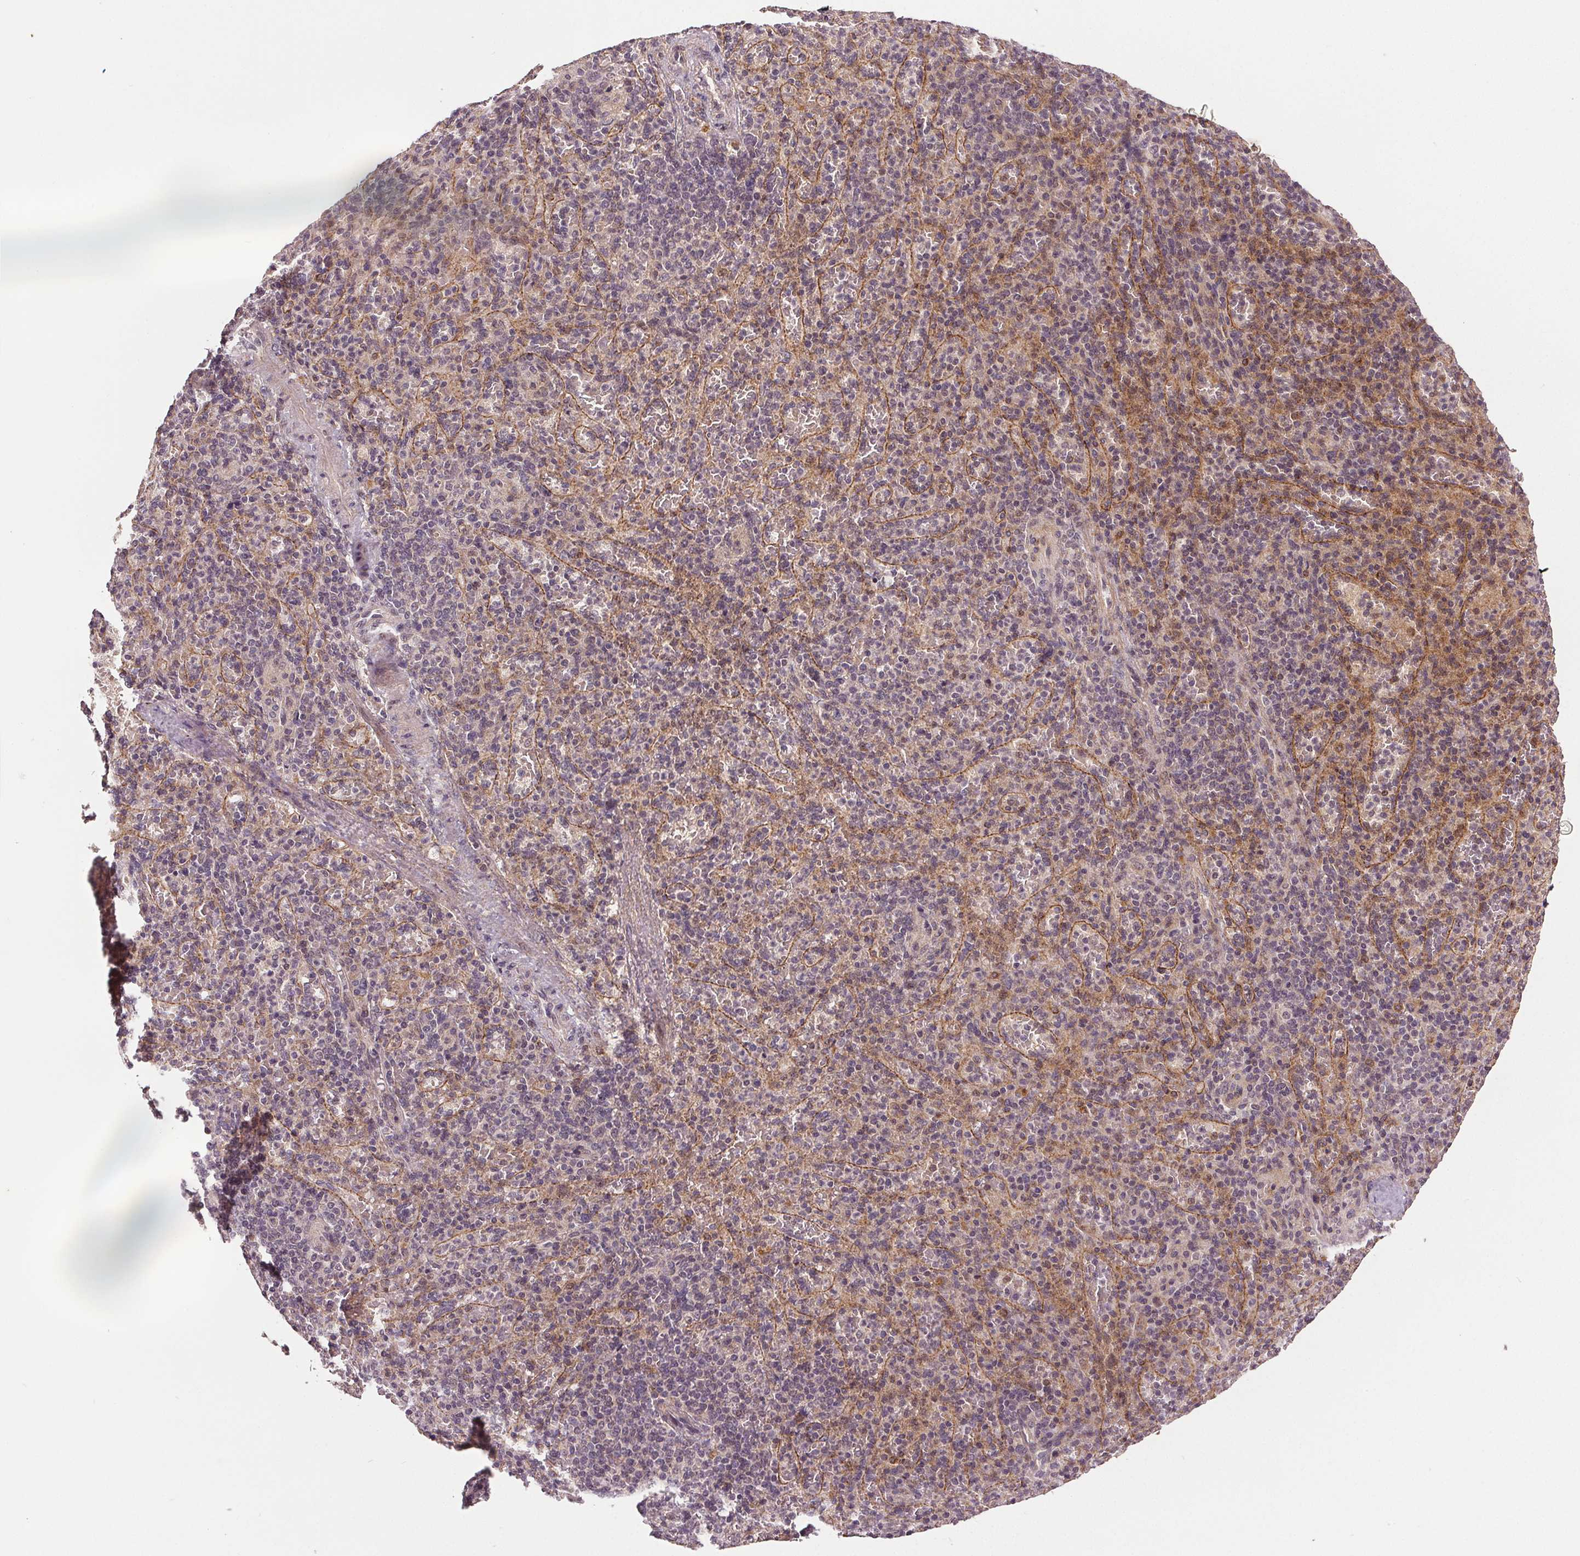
{"staining": {"intensity": "negative", "quantity": "none", "location": "none"}, "tissue": "spleen", "cell_type": "Cells in red pulp", "image_type": "normal", "snomed": [{"axis": "morphology", "description": "Normal tissue, NOS"}, {"axis": "topography", "description": "Spleen"}], "caption": "An immunohistochemistry (IHC) photomicrograph of benign spleen is shown. There is no staining in cells in red pulp of spleen.", "gene": "EPHB3", "patient": {"sex": "female", "age": 74}}